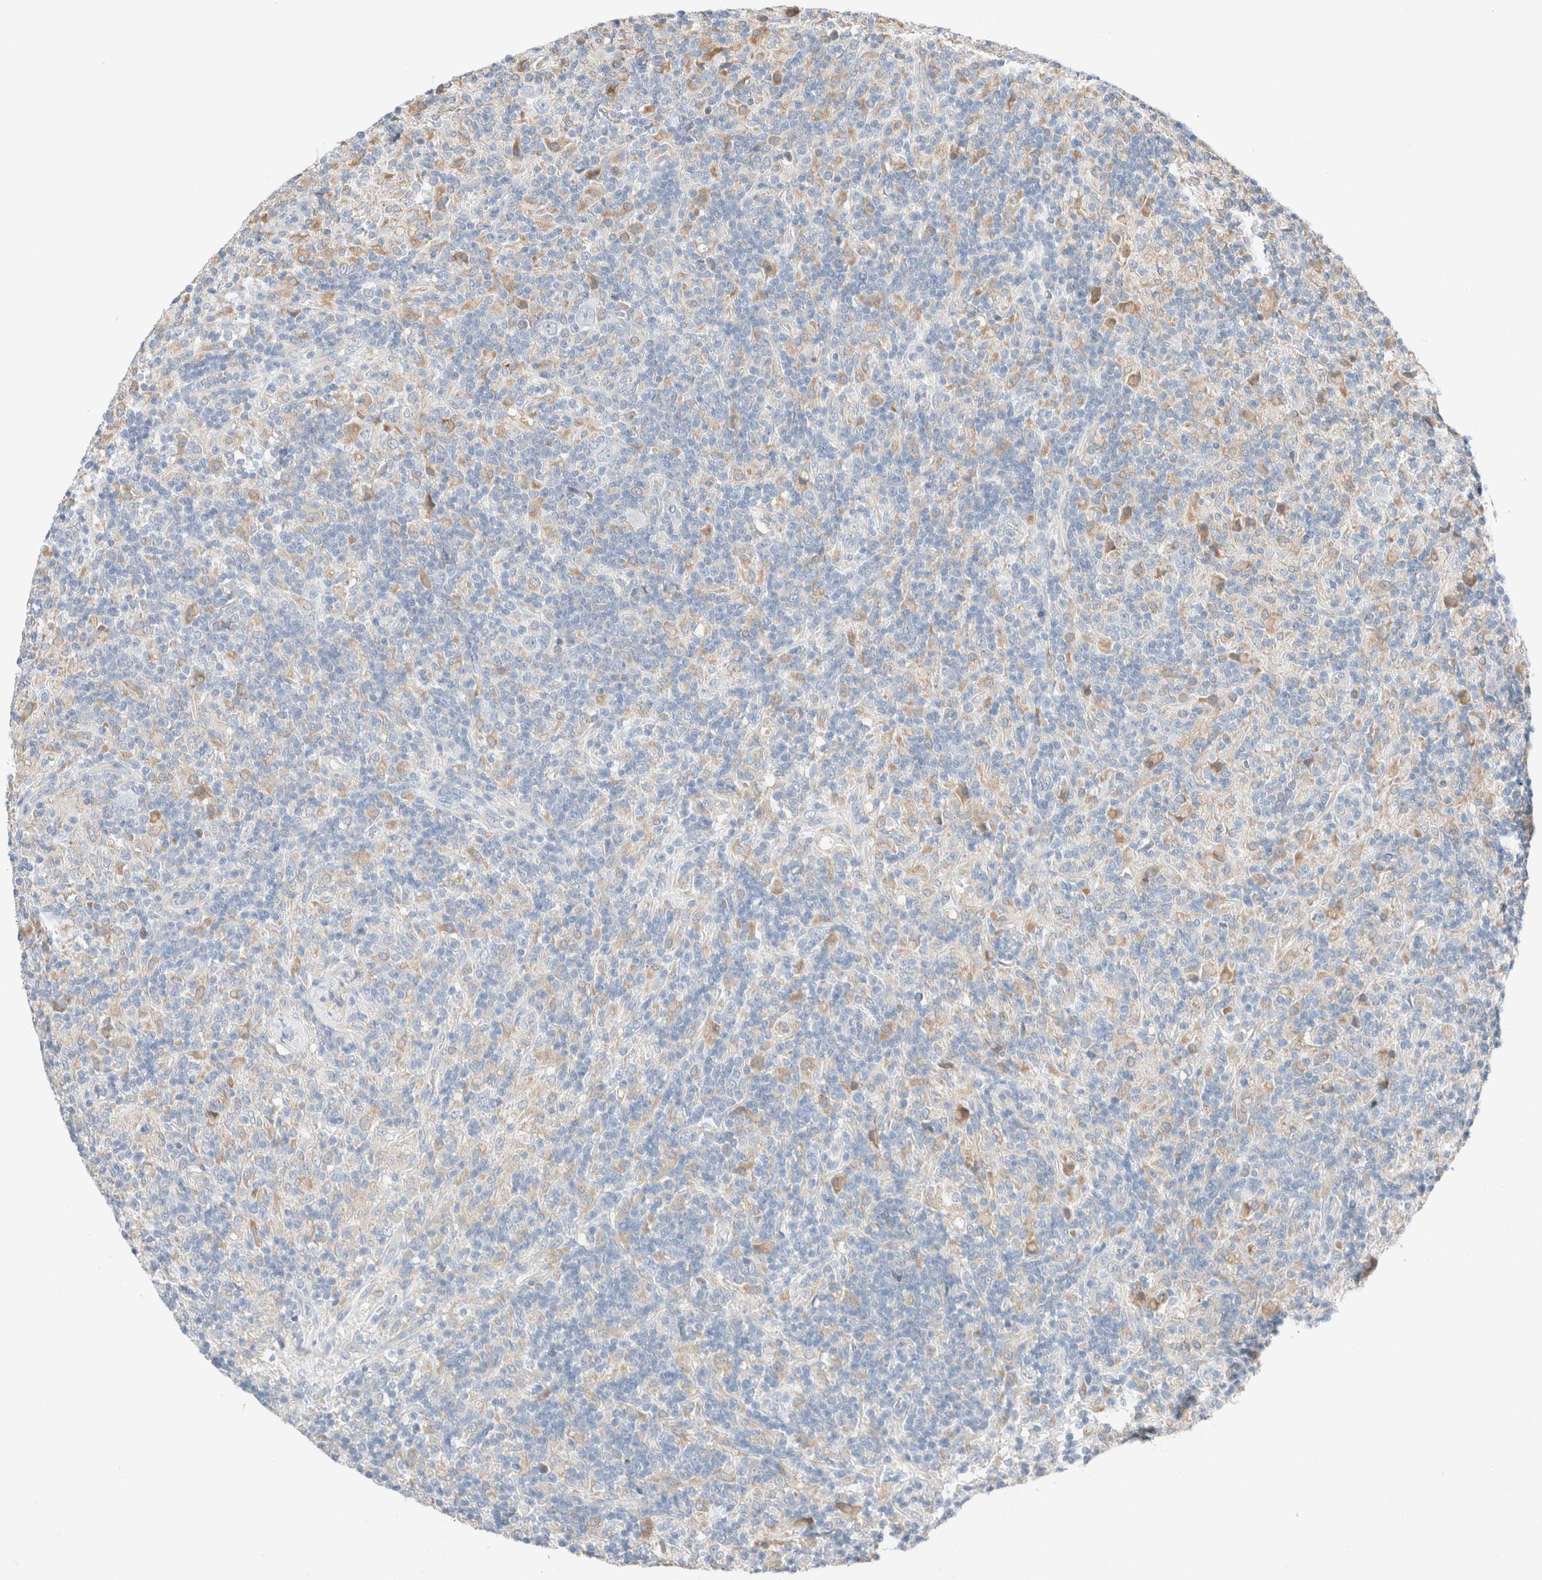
{"staining": {"intensity": "negative", "quantity": "none", "location": "none"}, "tissue": "lymphoma", "cell_type": "Tumor cells", "image_type": "cancer", "snomed": [{"axis": "morphology", "description": "Hodgkin's disease, NOS"}, {"axis": "topography", "description": "Lymph node"}], "caption": "Immunohistochemistry micrograph of neoplastic tissue: human lymphoma stained with DAB (3,3'-diaminobenzidine) shows no significant protein expression in tumor cells.", "gene": "PCM1", "patient": {"sex": "male", "age": 70}}